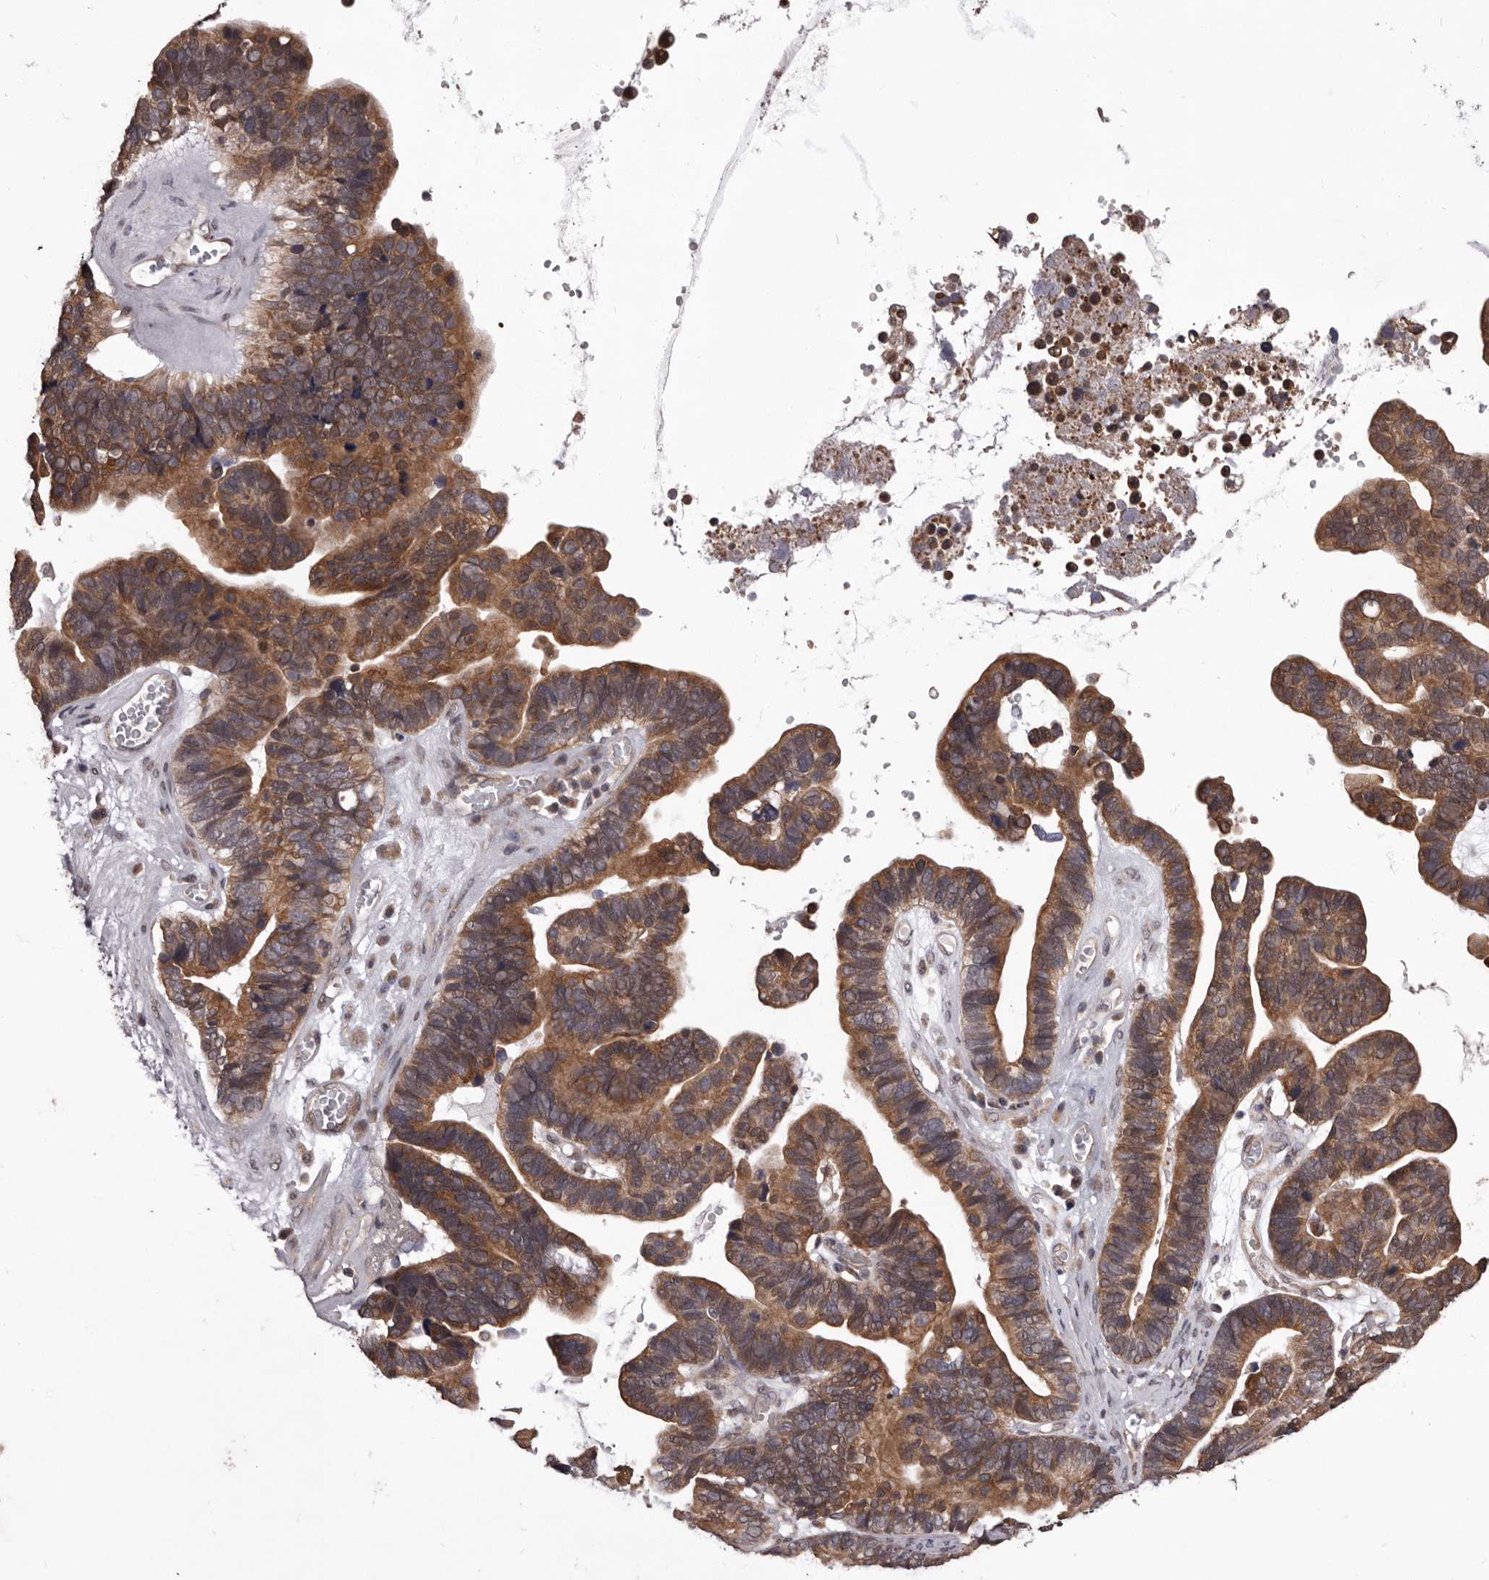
{"staining": {"intensity": "strong", "quantity": ">75%", "location": "cytoplasmic/membranous"}, "tissue": "ovarian cancer", "cell_type": "Tumor cells", "image_type": "cancer", "snomed": [{"axis": "morphology", "description": "Cystadenocarcinoma, serous, NOS"}, {"axis": "topography", "description": "Ovary"}], "caption": "This micrograph demonstrates immunohistochemistry staining of ovarian cancer, with high strong cytoplasmic/membranous positivity in about >75% of tumor cells.", "gene": "CELF3", "patient": {"sex": "female", "age": 56}}